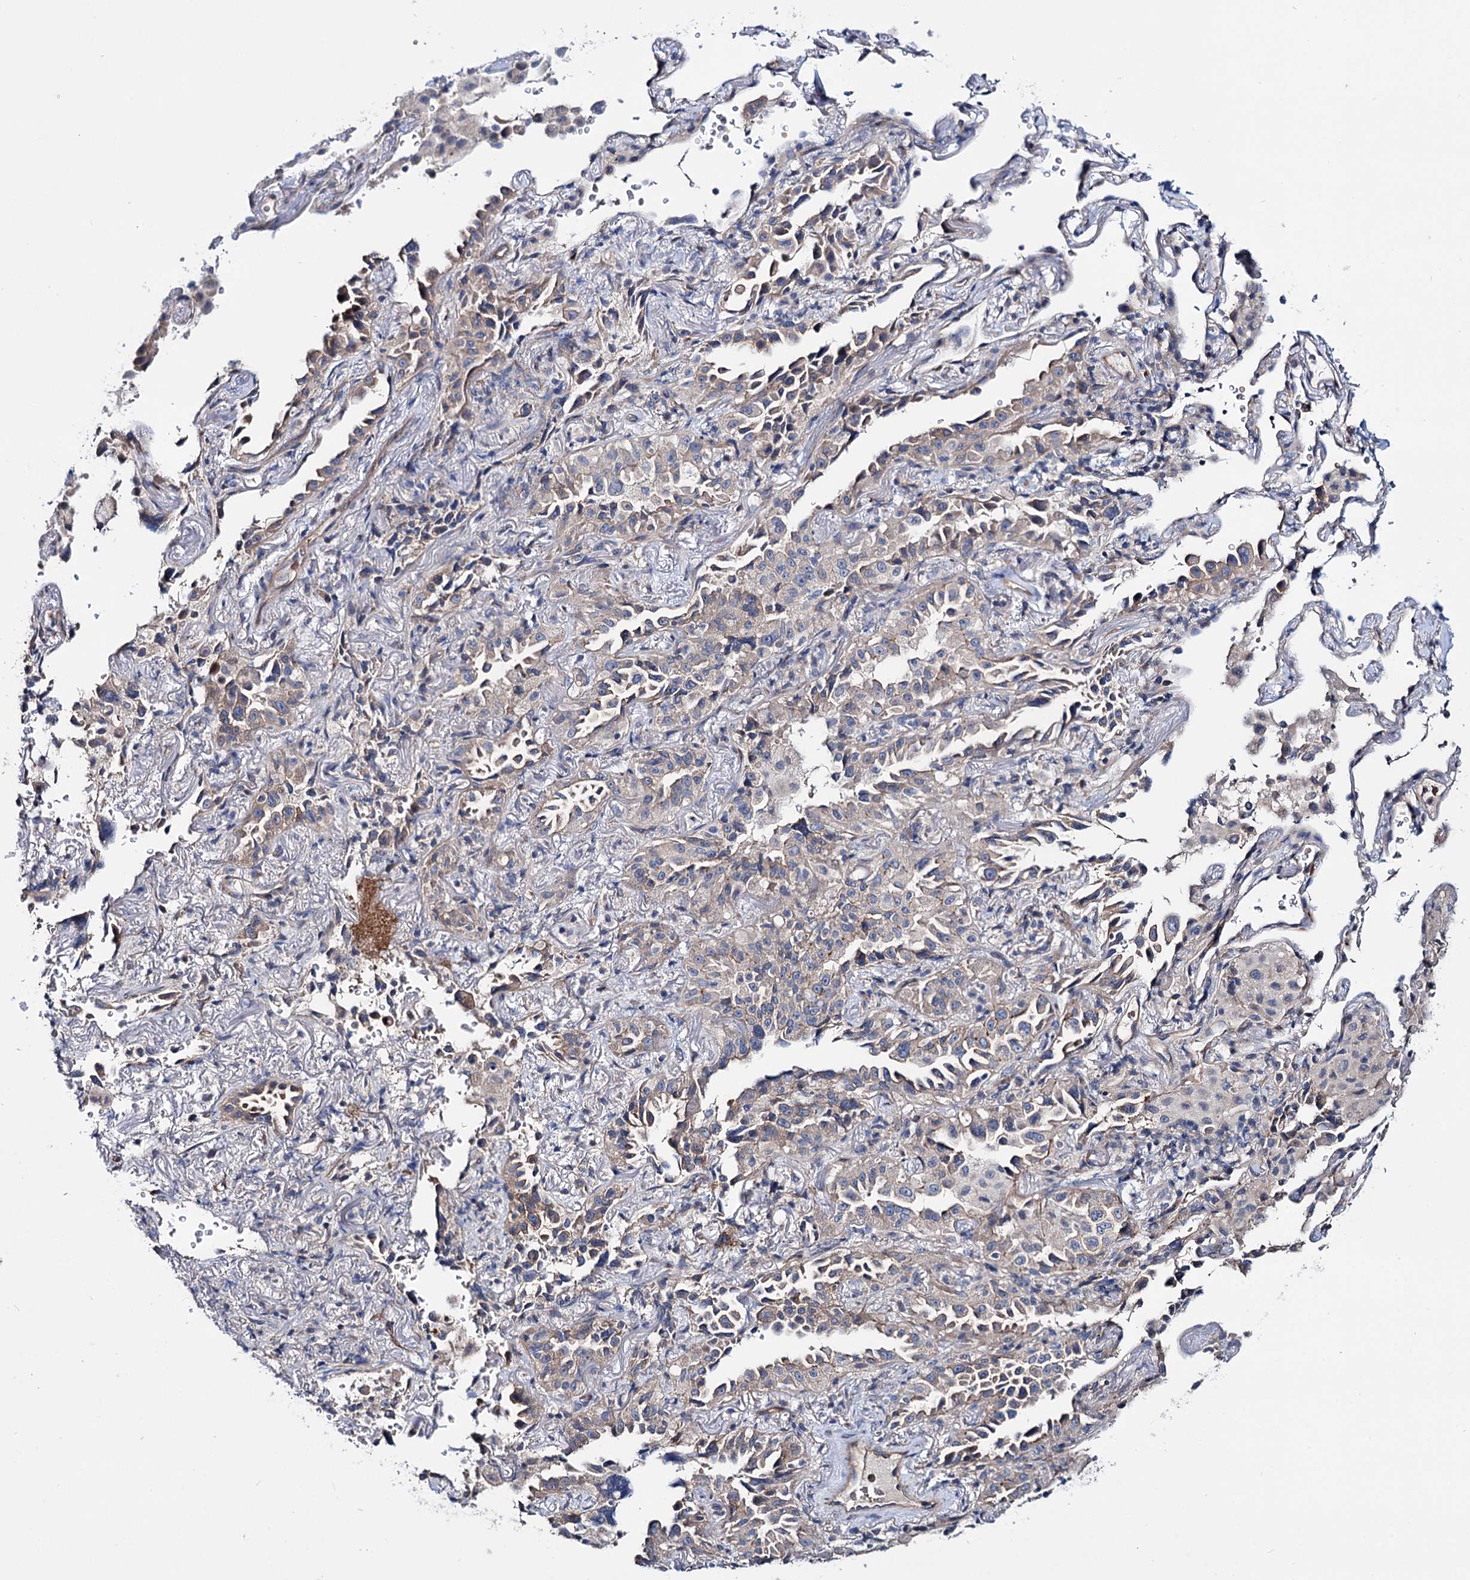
{"staining": {"intensity": "moderate", "quantity": "25%-75%", "location": "cytoplasmic/membranous"}, "tissue": "lung cancer", "cell_type": "Tumor cells", "image_type": "cancer", "snomed": [{"axis": "morphology", "description": "Adenocarcinoma, NOS"}, {"axis": "topography", "description": "Lung"}], "caption": "A brown stain labels moderate cytoplasmic/membranous positivity of a protein in human adenocarcinoma (lung) tumor cells.", "gene": "PTDSS2", "patient": {"sex": "female", "age": 69}}